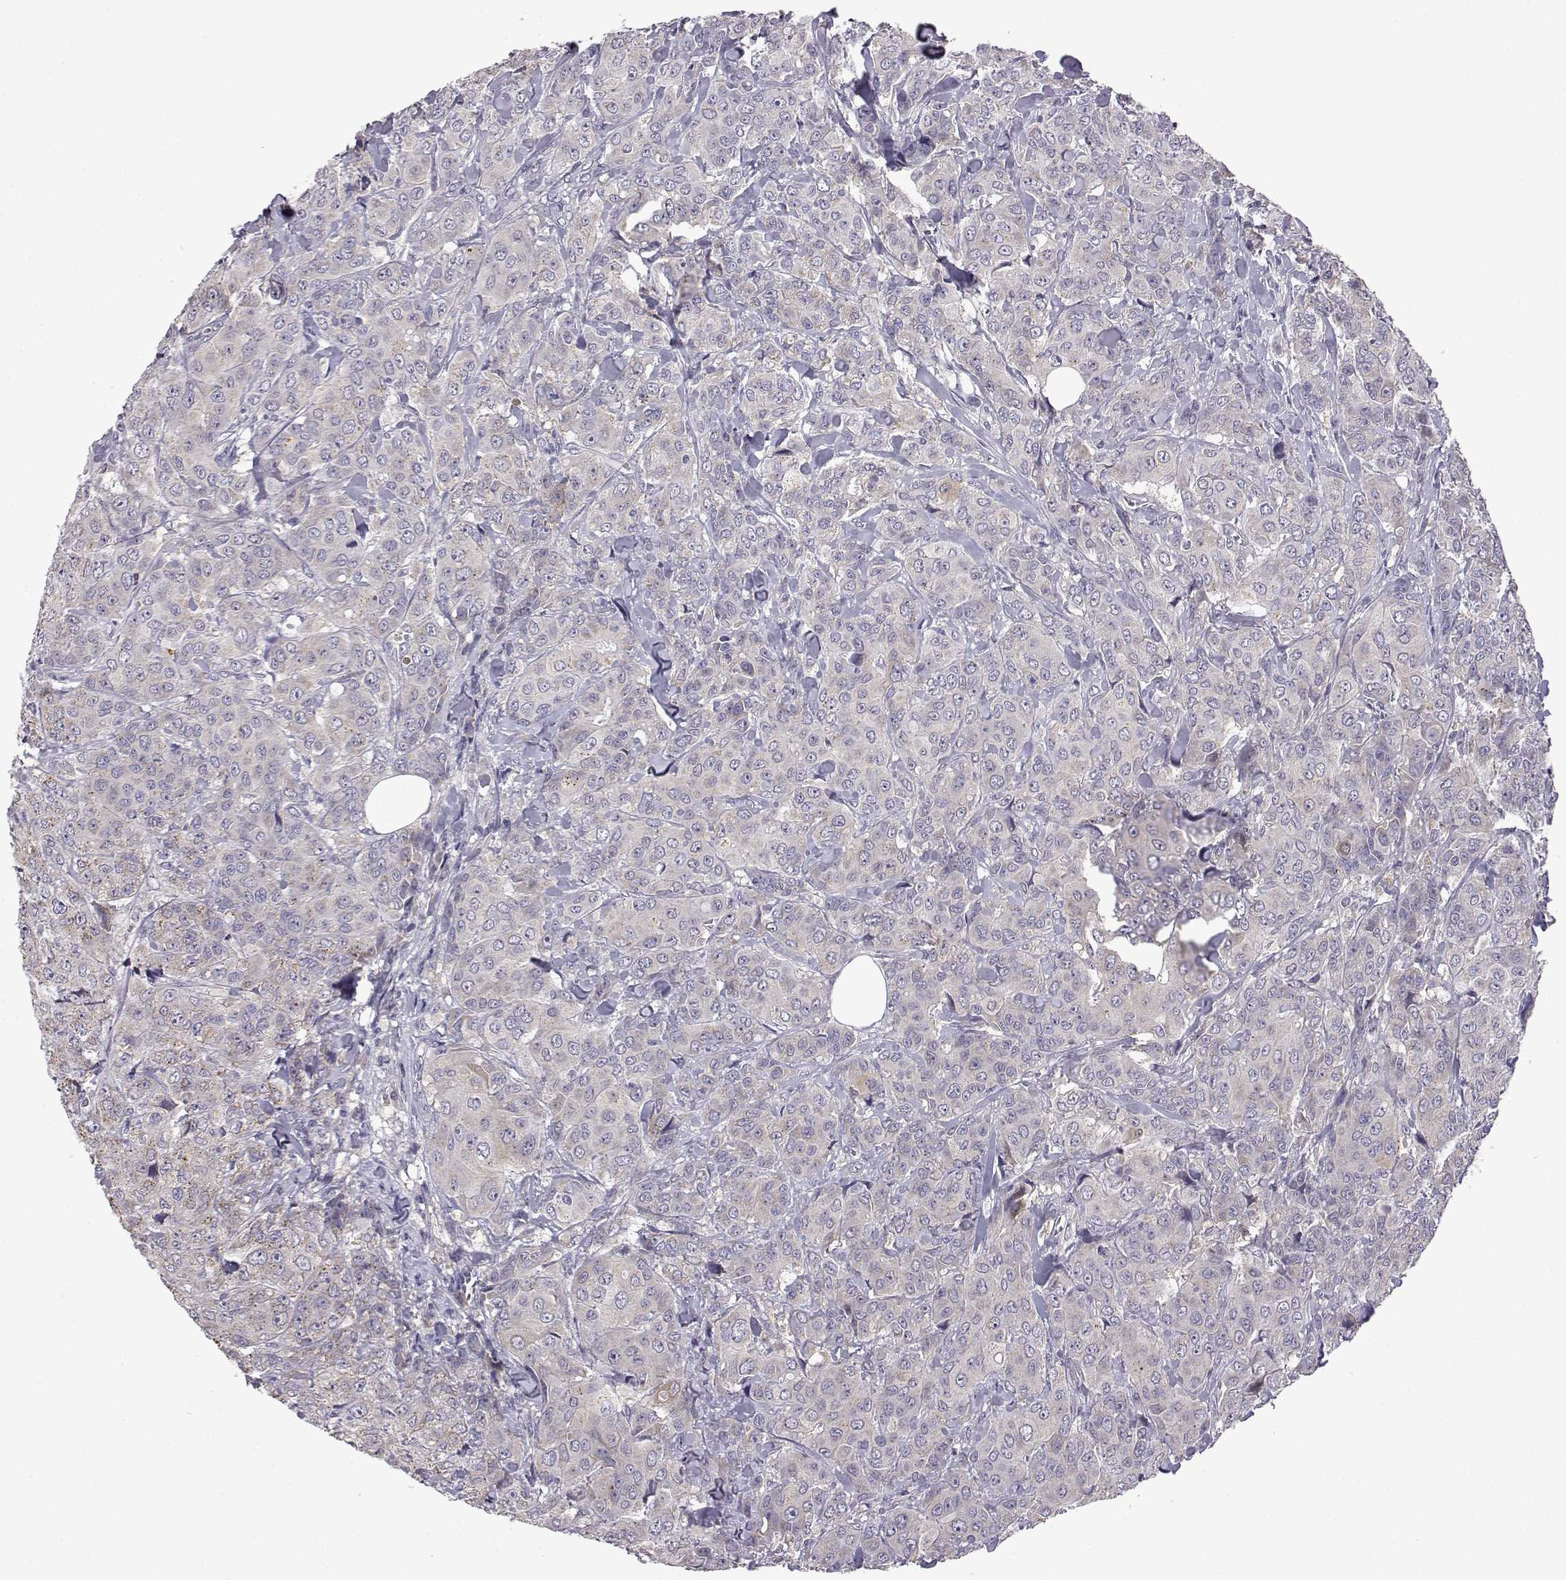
{"staining": {"intensity": "weak", "quantity": "<25%", "location": "cytoplasmic/membranous"}, "tissue": "breast cancer", "cell_type": "Tumor cells", "image_type": "cancer", "snomed": [{"axis": "morphology", "description": "Duct carcinoma"}, {"axis": "topography", "description": "Breast"}], "caption": "An immunohistochemistry photomicrograph of infiltrating ductal carcinoma (breast) is shown. There is no staining in tumor cells of infiltrating ductal carcinoma (breast).", "gene": "VGF", "patient": {"sex": "female", "age": 43}}